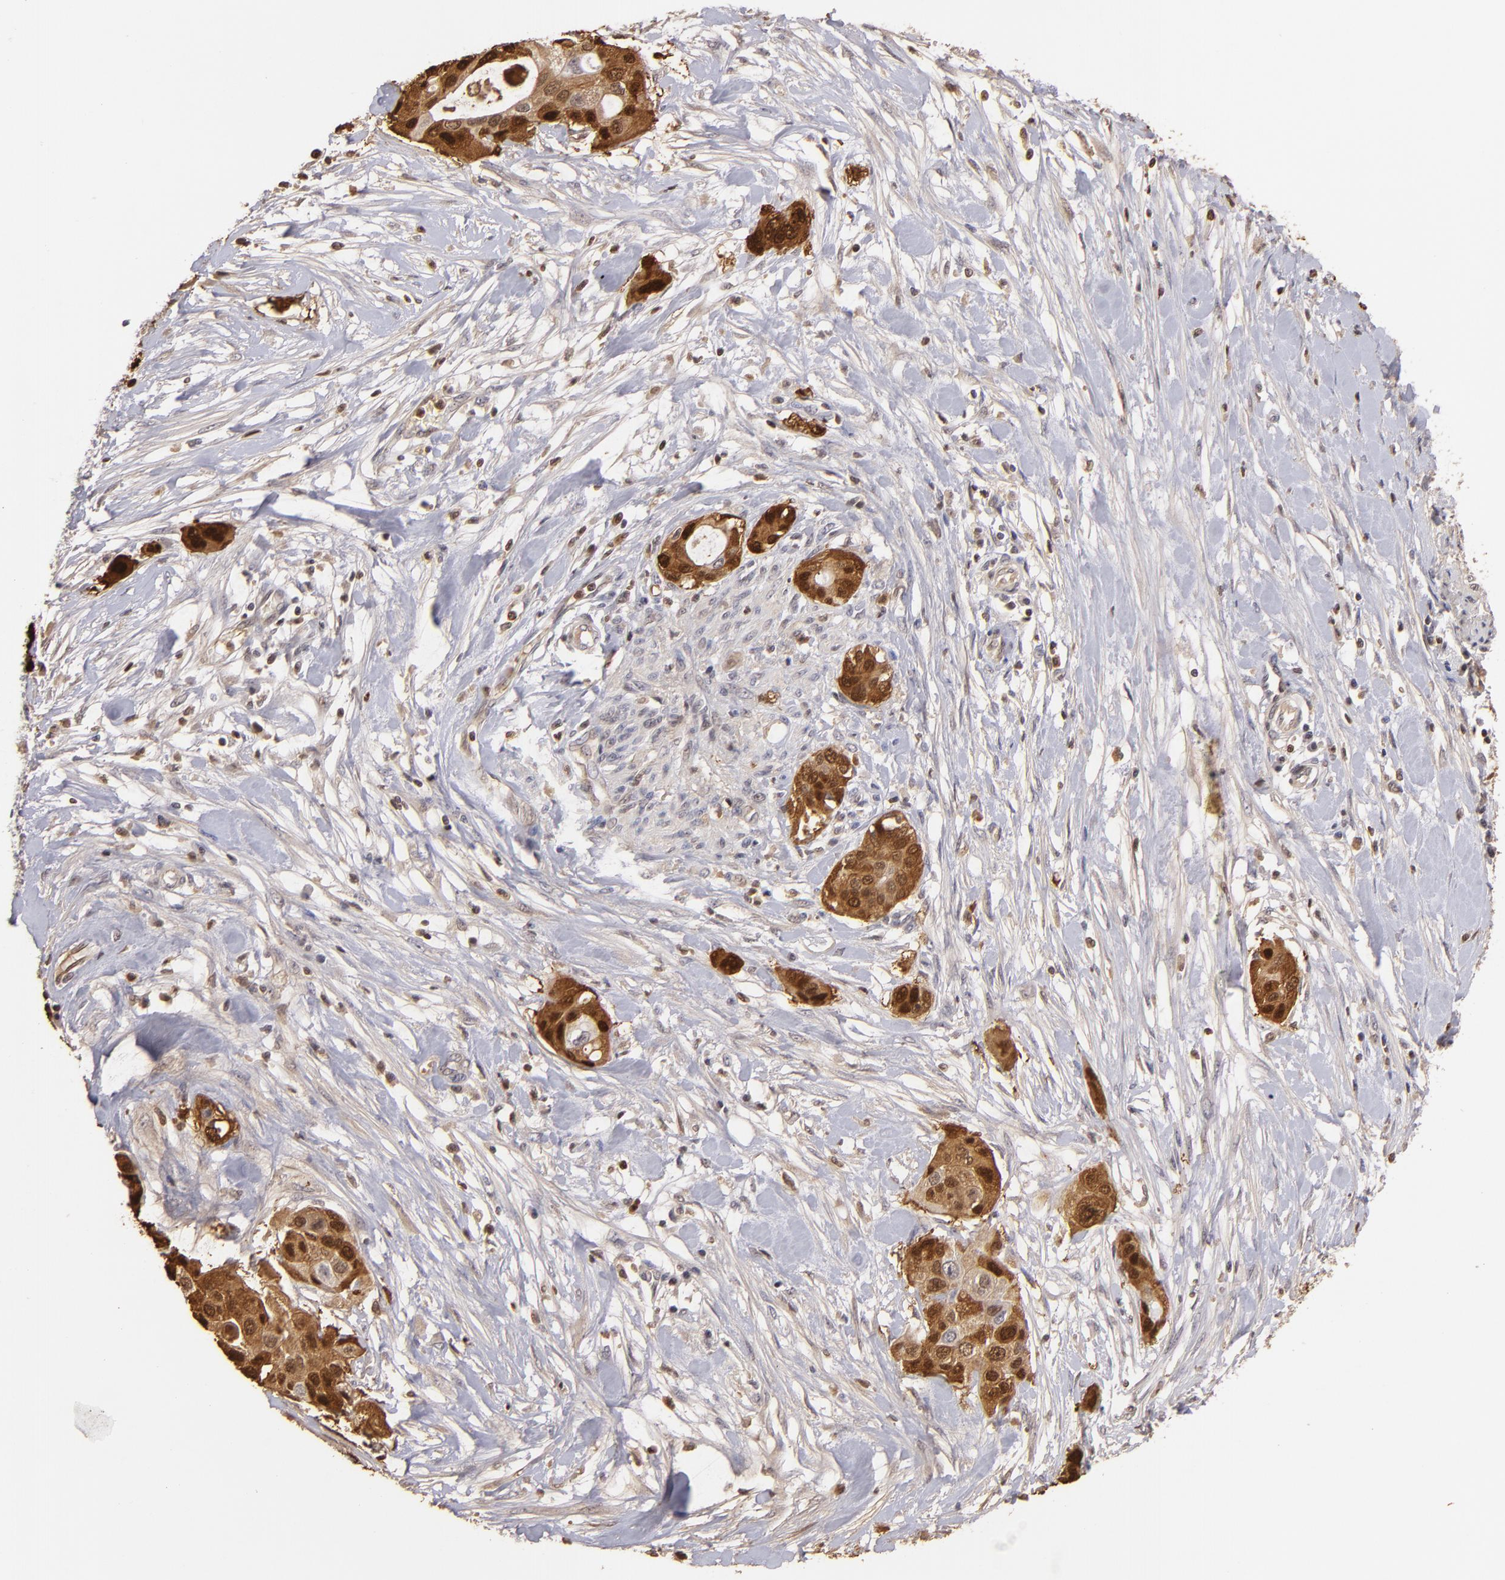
{"staining": {"intensity": "strong", "quantity": "<25%", "location": "cytoplasmic/membranous,nuclear"}, "tissue": "pancreatic cancer", "cell_type": "Tumor cells", "image_type": "cancer", "snomed": [{"axis": "morphology", "description": "Adenocarcinoma, NOS"}, {"axis": "topography", "description": "Pancreas"}], "caption": "Immunohistochemical staining of pancreatic cancer (adenocarcinoma) exhibits medium levels of strong cytoplasmic/membranous and nuclear protein expression in approximately <25% of tumor cells.", "gene": "S100A2", "patient": {"sex": "female", "age": 60}}